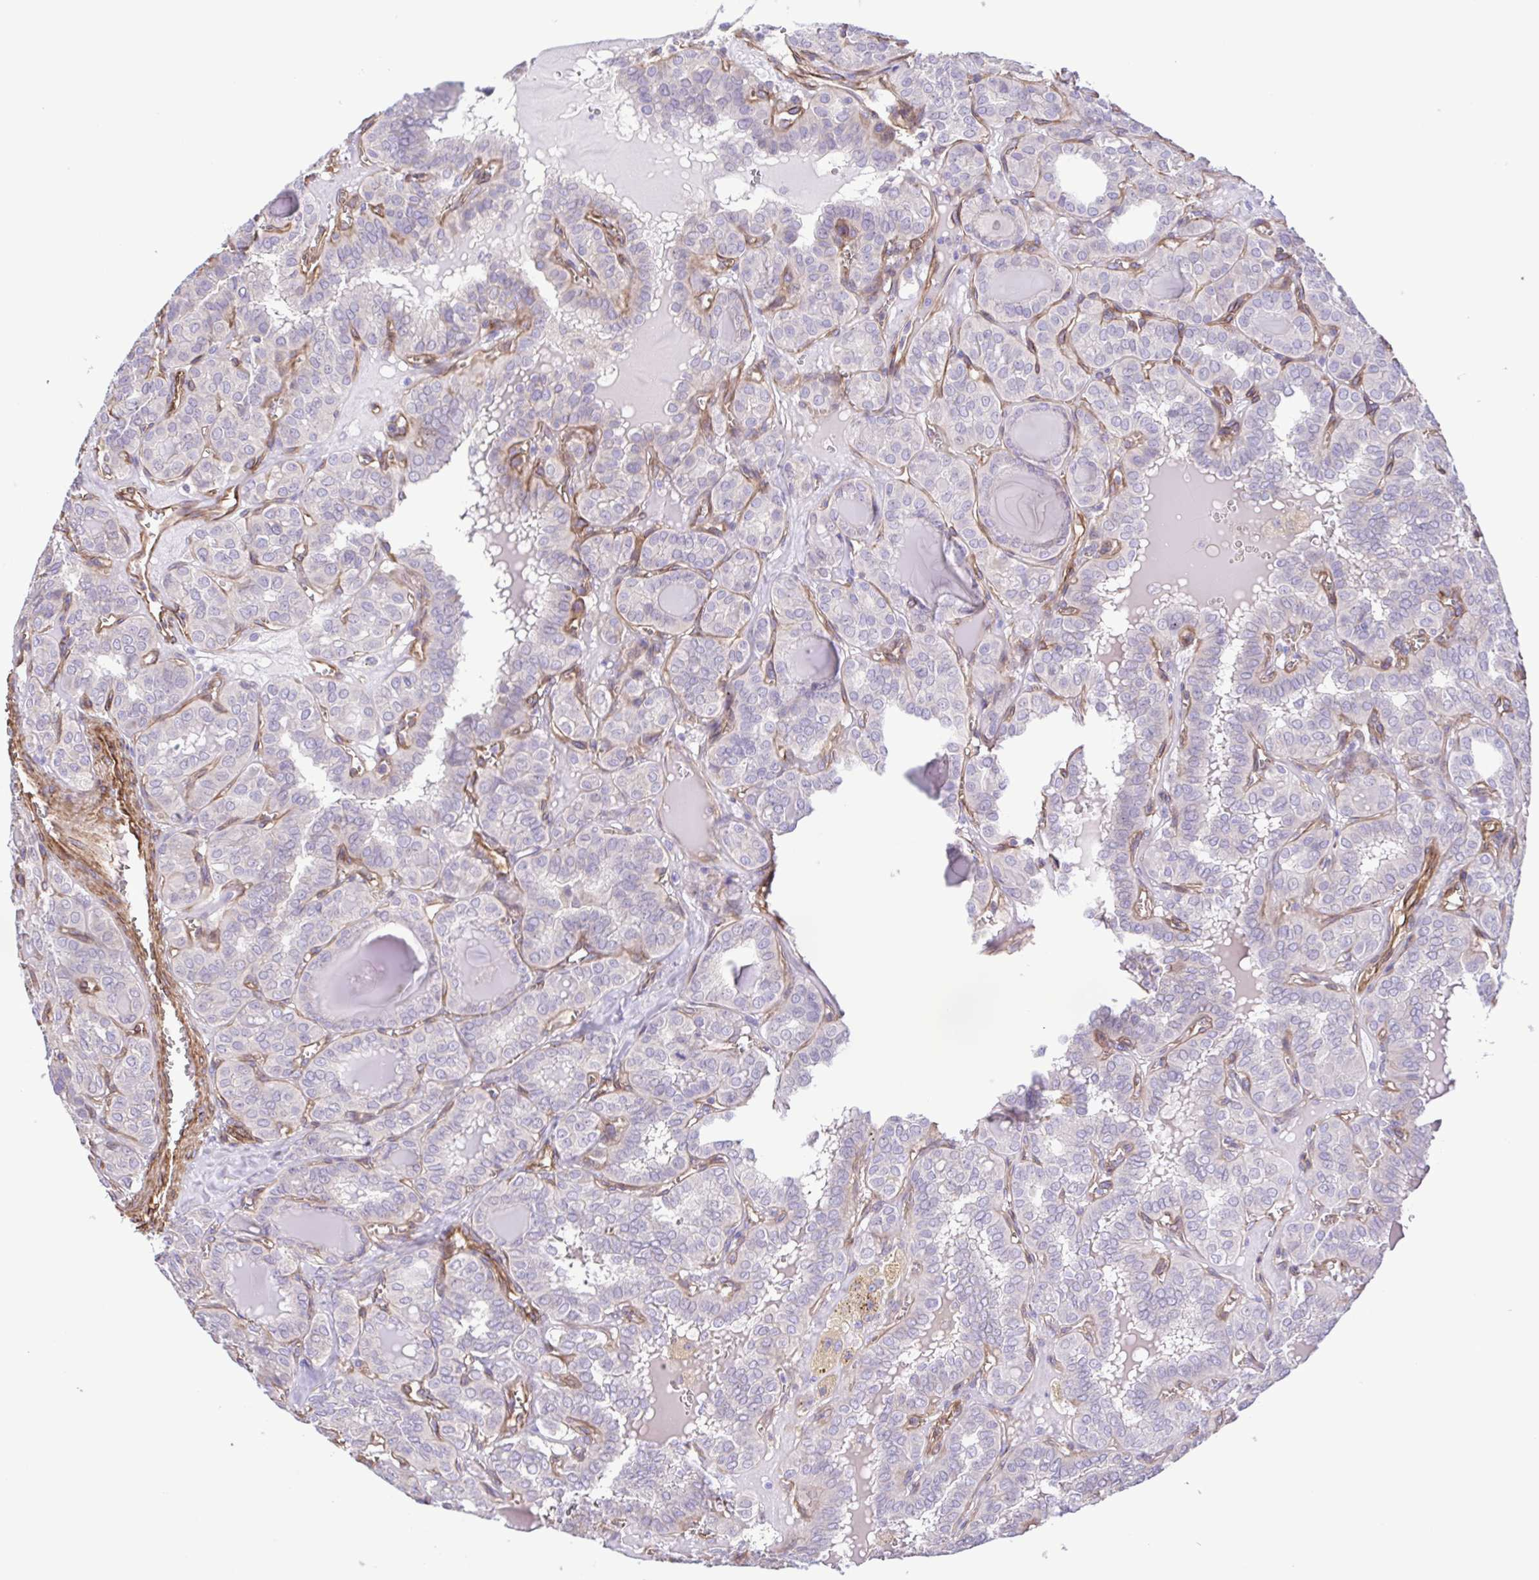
{"staining": {"intensity": "negative", "quantity": "none", "location": "none"}, "tissue": "thyroid cancer", "cell_type": "Tumor cells", "image_type": "cancer", "snomed": [{"axis": "morphology", "description": "Papillary adenocarcinoma, NOS"}, {"axis": "topography", "description": "Thyroid gland"}], "caption": "Immunohistochemistry of thyroid cancer shows no expression in tumor cells.", "gene": "FLT1", "patient": {"sex": "female", "age": 41}}